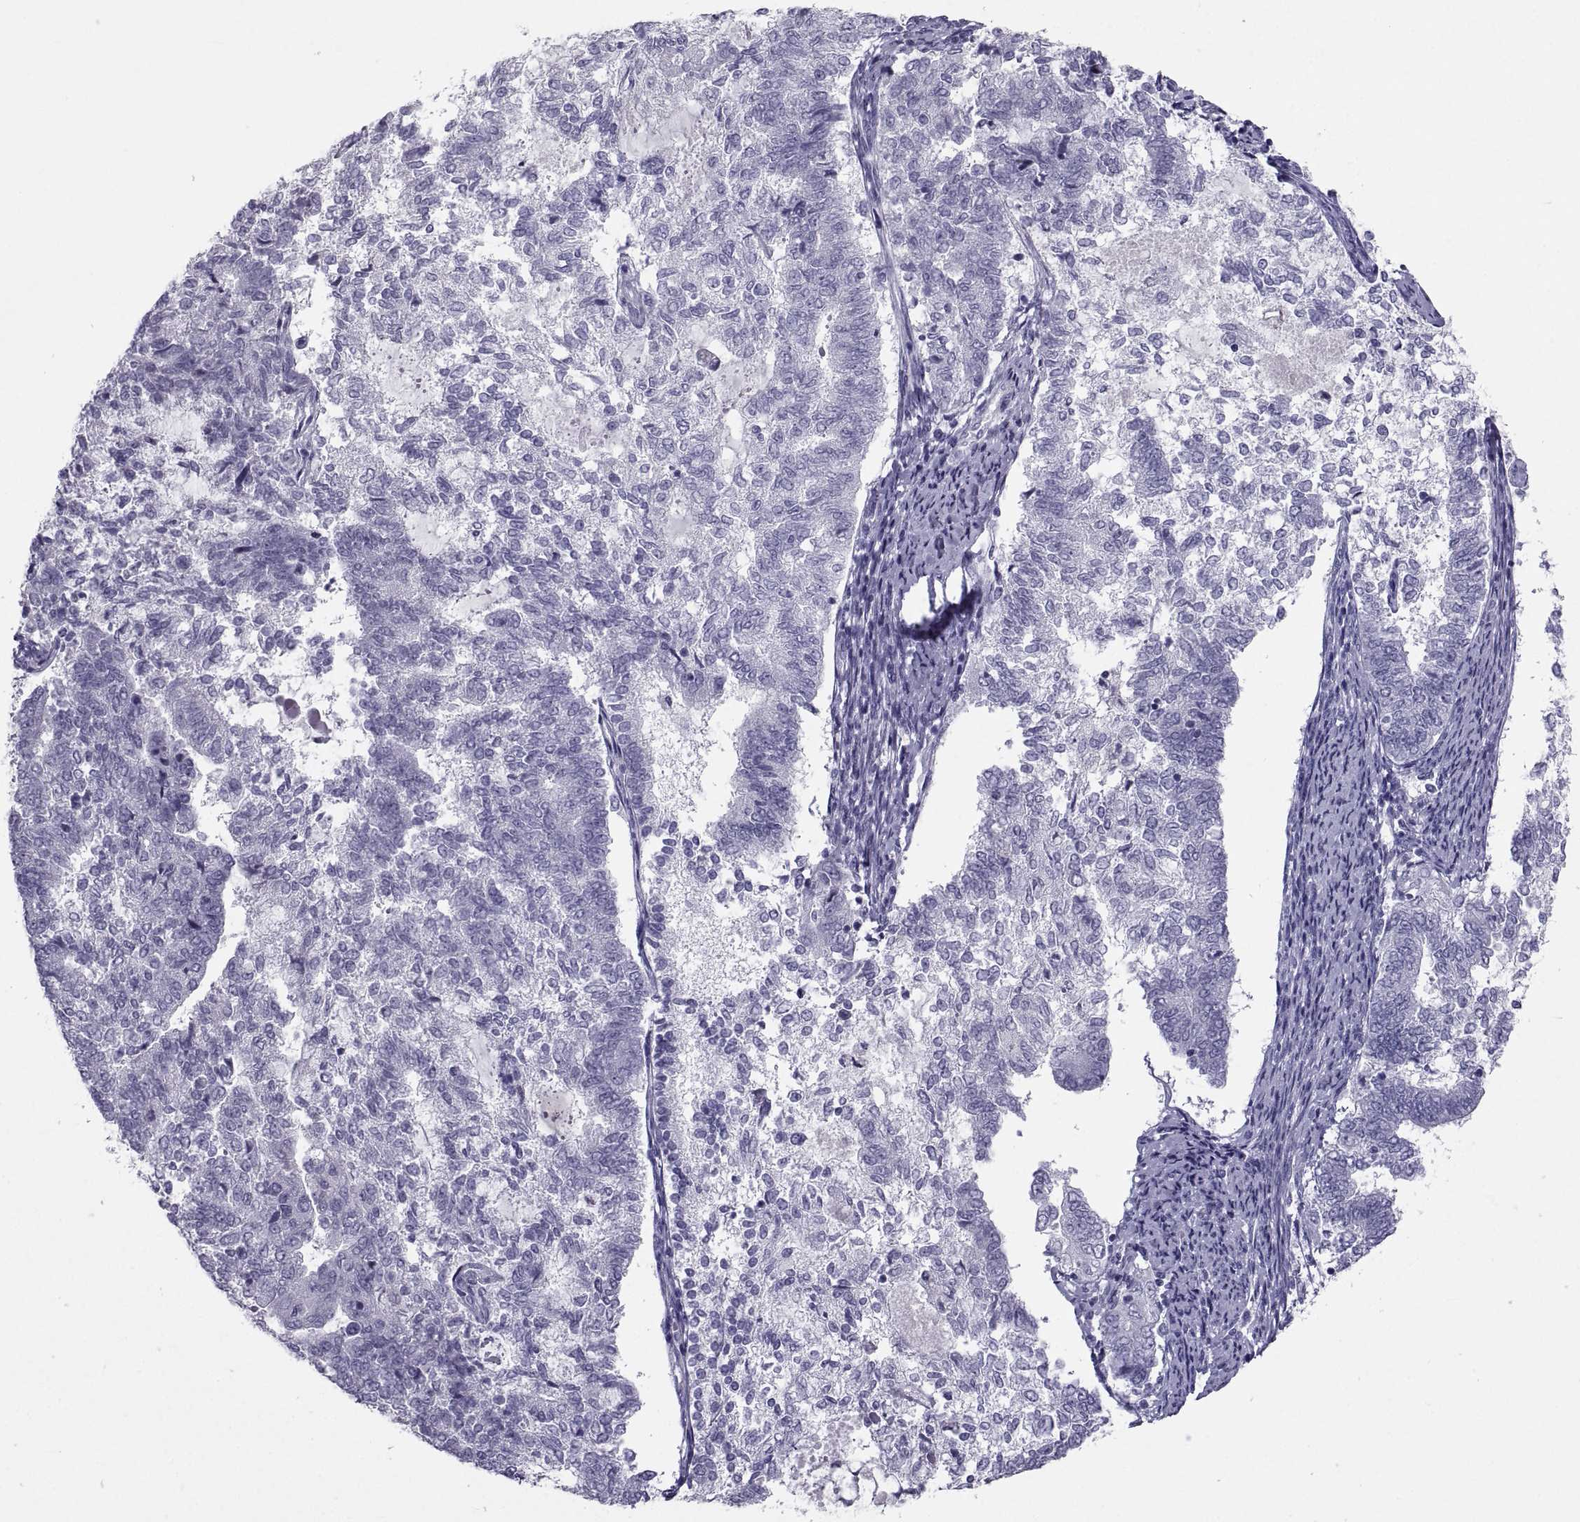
{"staining": {"intensity": "negative", "quantity": "none", "location": "none"}, "tissue": "endometrial cancer", "cell_type": "Tumor cells", "image_type": "cancer", "snomed": [{"axis": "morphology", "description": "Adenocarcinoma, NOS"}, {"axis": "topography", "description": "Endometrium"}], "caption": "Endometrial cancer (adenocarcinoma) was stained to show a protein in brown. There is no significant expression in tumor cells.", "gene": "PCSK1N", "patient": {"sex": "female", "age": 65}}